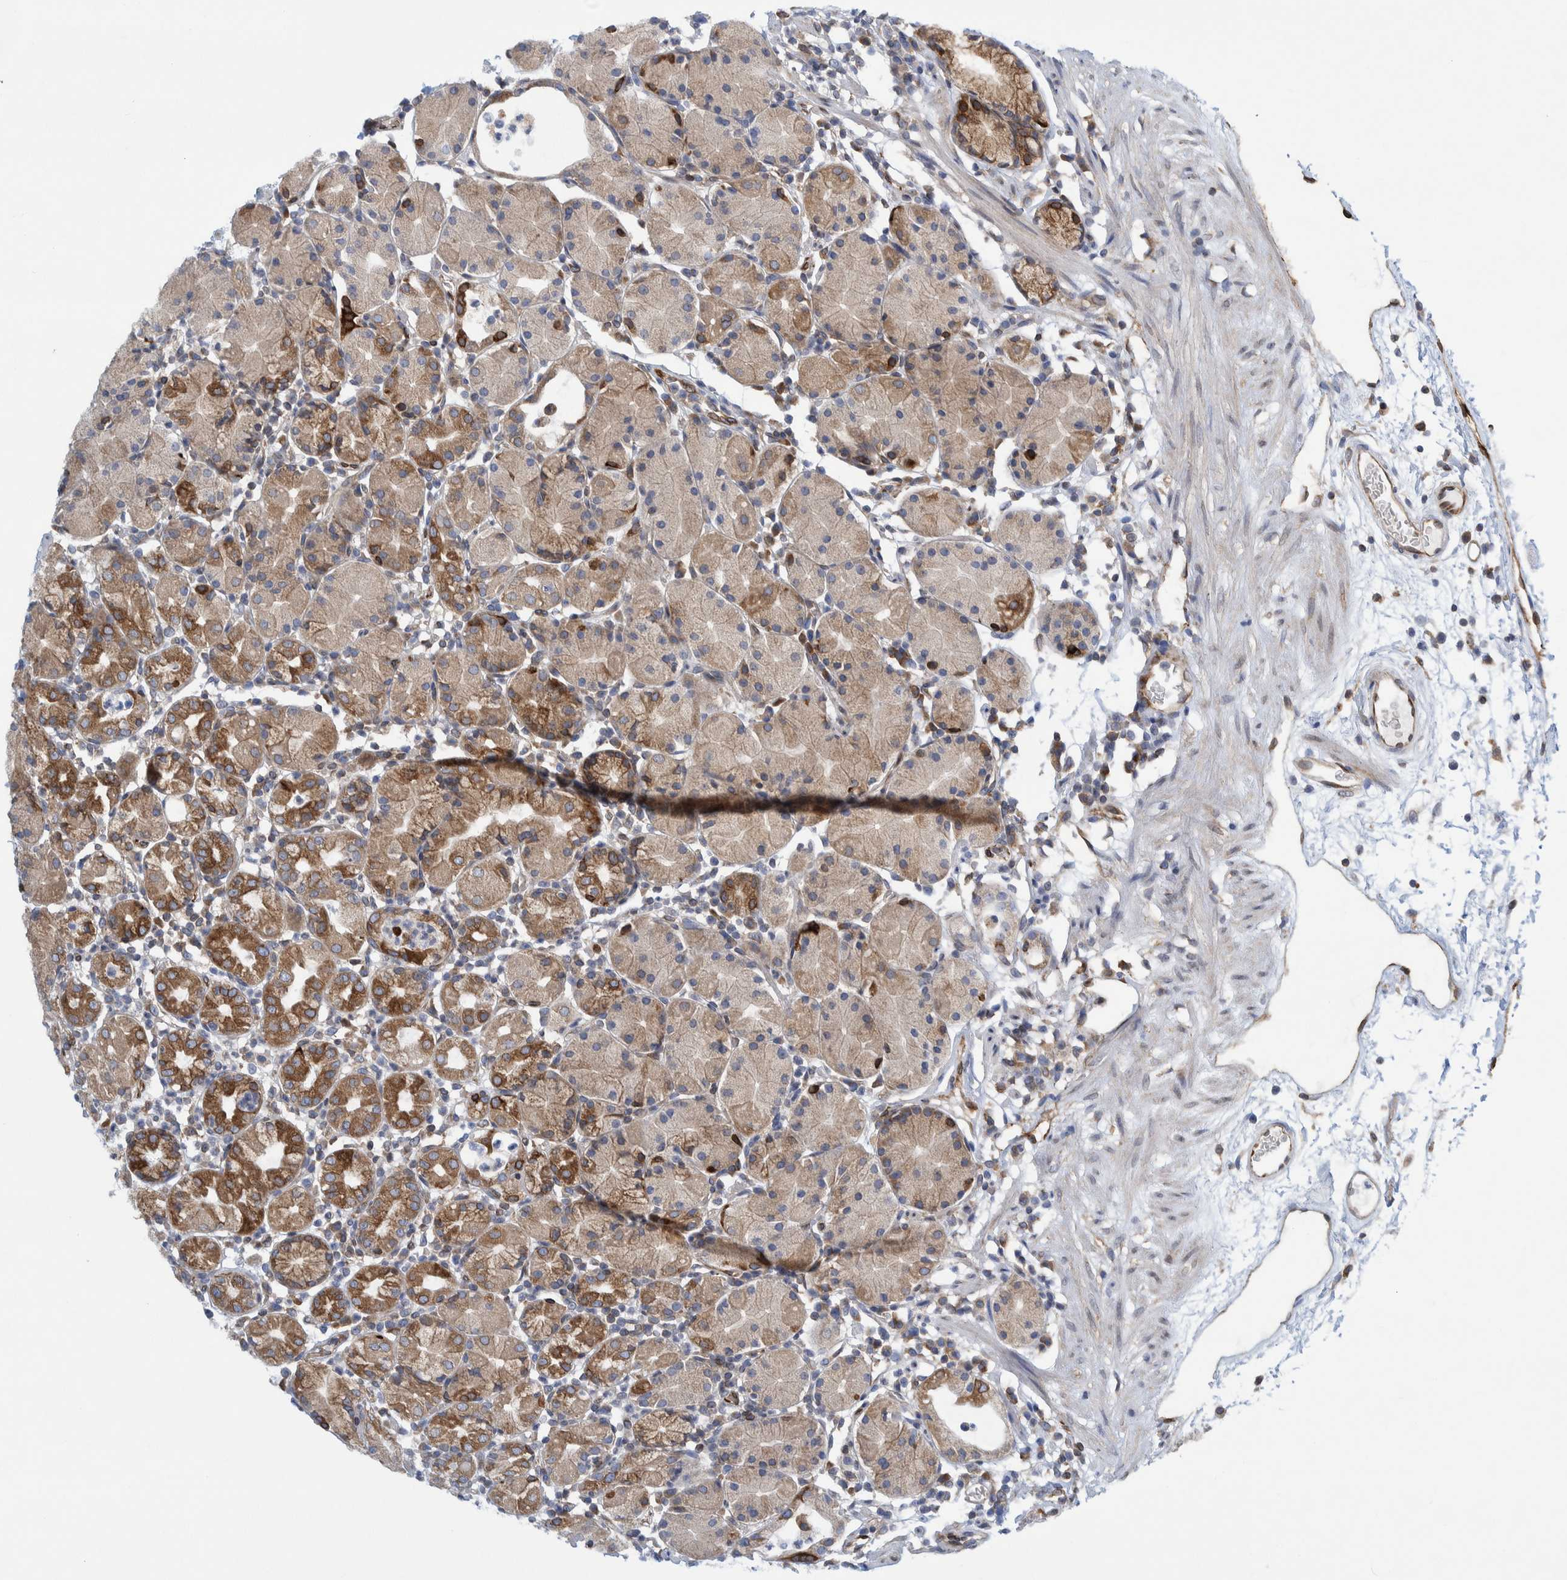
{"staining": {"intensity": "moderate", "quantity": ">75%", "location": "cytoplasmic/membranous"}, "tissue": "stomach", "cell_type": "Glandular cells", "image_type": "normal", "snomed": [{"axis": "morphology", "description": "Normal tissue, NOS"}, {"axis": "topography", "description": "Stomach"}, {"axis": "topography", "description": "Stomach, lower"}], "caption": "Protein staining of benign stomach reveals moderate cytoplasmic/membranous positivity in about >75% of glandular cells.", "gene": "THEM6", "patient": {"sex": "female", "age": 75}}